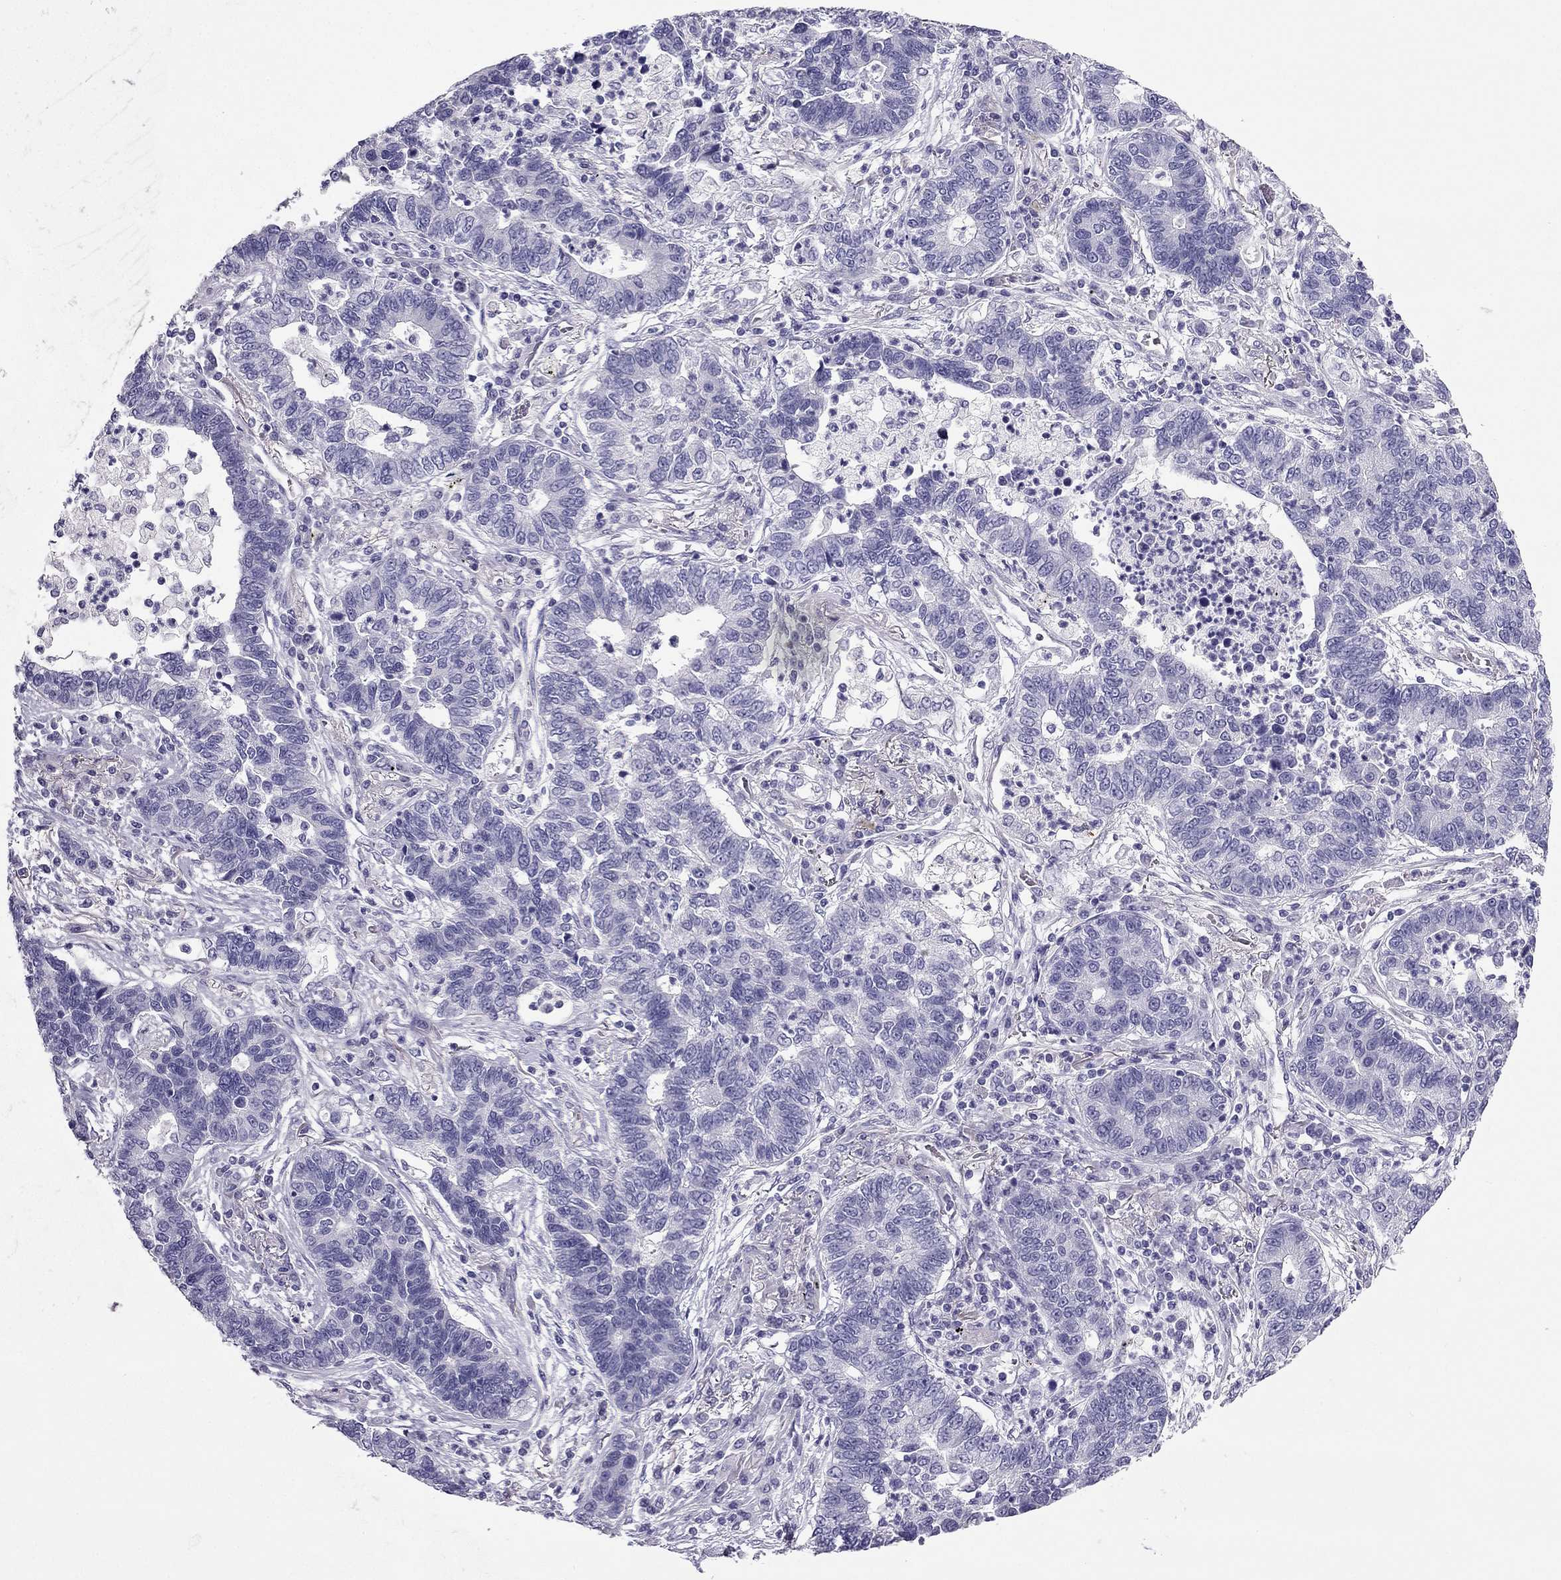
{"staining": {"intensity": "negative", "quantity": "none", "location": "none"}, "tissue": "lung cancer", "cell_type": "Tumor cells", "image_type": "cancer", "snomed": [{"axis": "morphology", "description": "Adenocarcinoma, NOS"}, {"axis": "topography", "description": "Lung"}], "caption": "Immunohistochemistry (IHC) photomicrograph of lung adenocarcinoma stained for a protein (brown), which reveals no positivity in tumor cells. The staining is performed using DAB brown chromogen with nuclei counter-stained in using hematoxylin.", "gene": "PDE6A", "patient": {"sex": "female", "age": 57}}